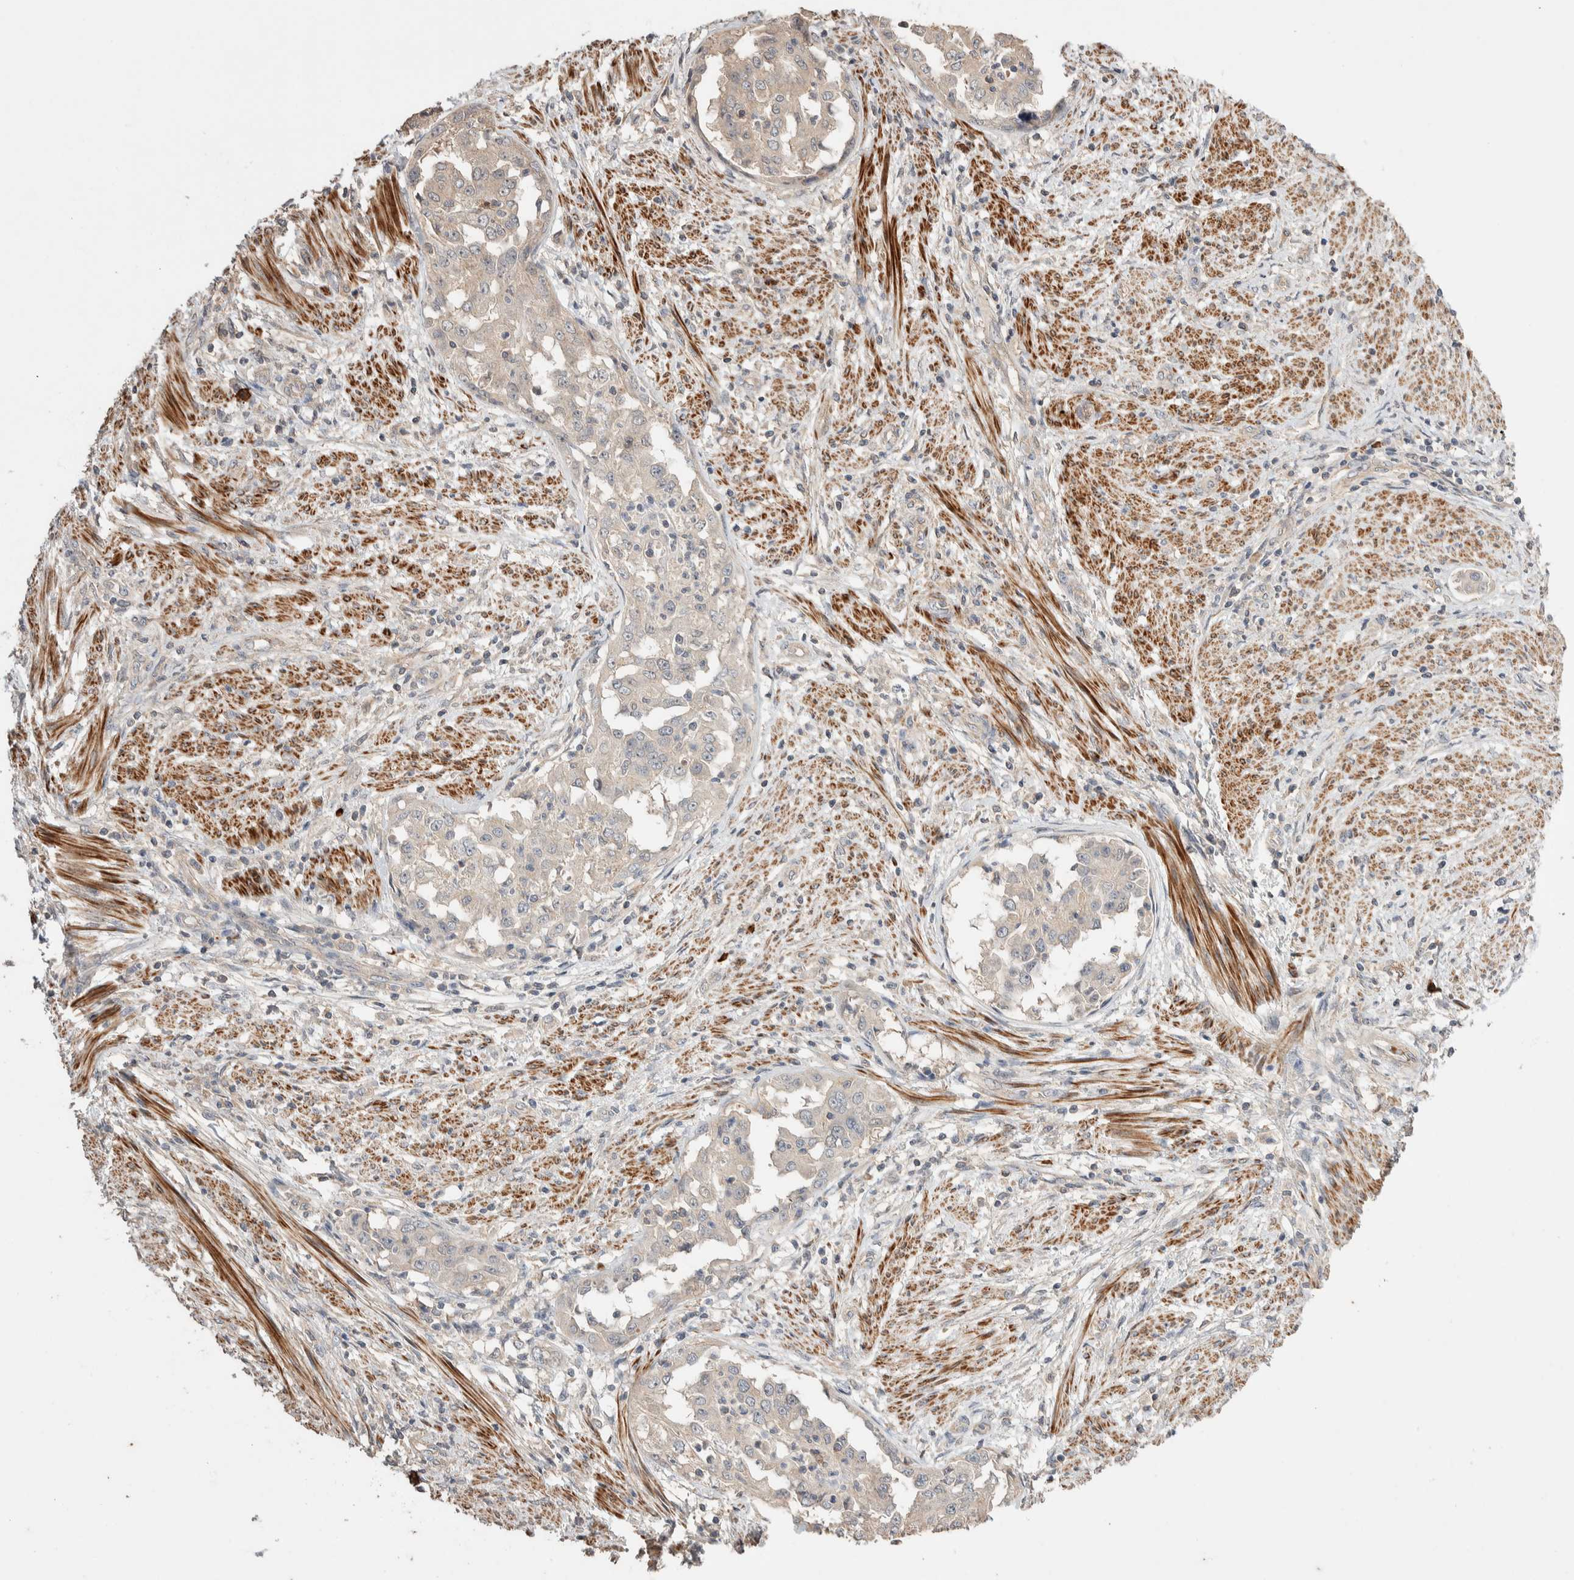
{"staining": {"intensity": "weak", "quantity": "25%-75%", "location": "cytoplasmic/membranous"}, "tissue": "endometrial cancer", "cell_type": "Tumor cells", "image_type": "cancer", "snomed": [{"axis": "morphology", "description": "Adenocarcinoma, NOS"}, {"axis": "topography", "description": "Endometrium"}], "caption": "A high-resolution histopathology image shows immunohistochemistry (IHC) staining of endometrial cancer, which exhibits weak cytoplasmic/membranous positivity in about 25%-75% of tumor cells. (DAB (3,3'-diaminobenzidine) = brown stain, brightfield microscopy at high magnification).", "gene": "WDR91", "patient": {"sex": "female", "age": 85}}